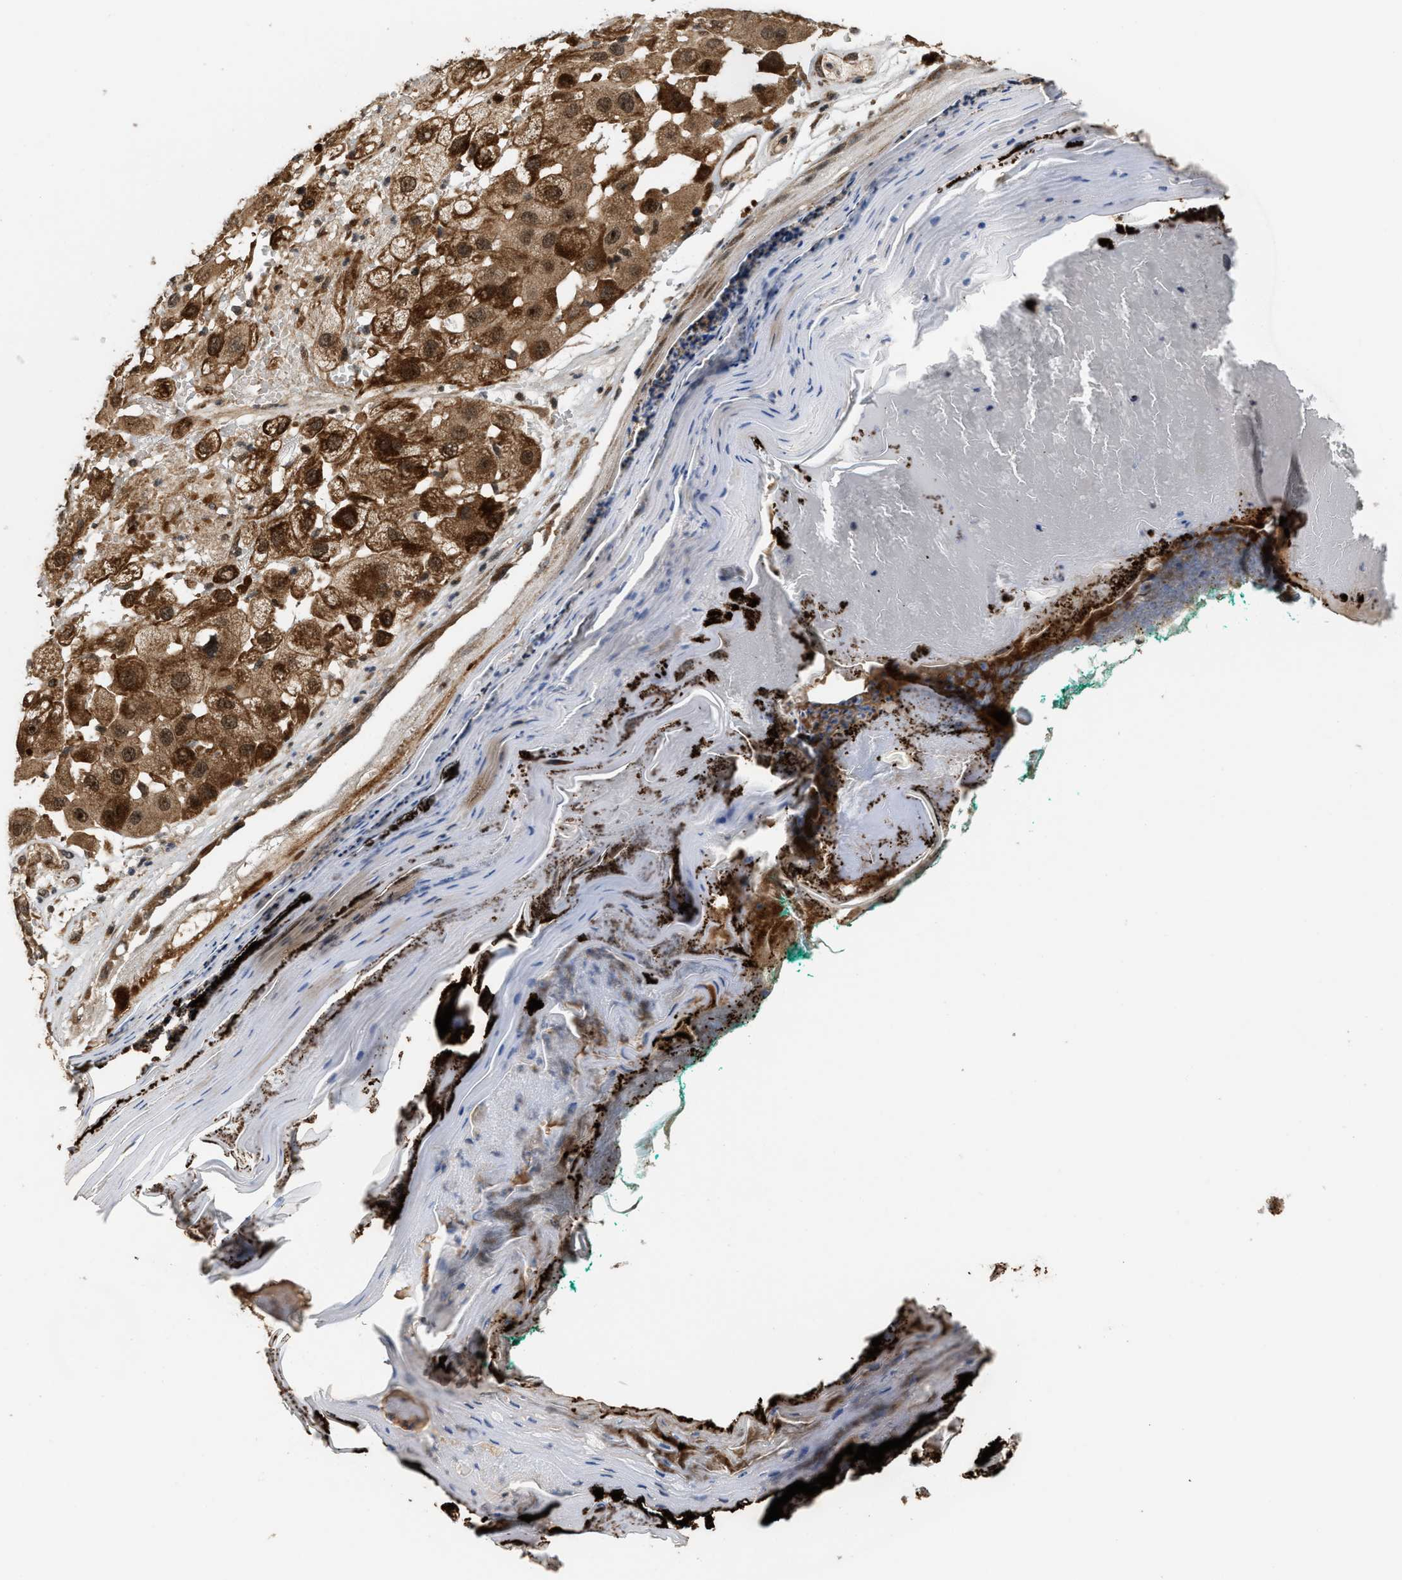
{"staining": {"intensity": "strong", "quantity": ">75%", "location": "cytoplasmic/membranous,nuclear"}, "tissue": "melanoma", "cell_type": "Tumor cells", "image_type": "cancer", "snomed": [{"axis": "morphology", "description": "Malignant melanoma, NOS"}, {"axis": "topography", "description": "Skin"}], "caption": "A micrograph of melanoma stained for a protein exhibits strong cytoplasmic/membranous and nuclear brown staining in tumor cells.", "gene": "ELP2", "patient": {"sex": "female", "age": 81}}